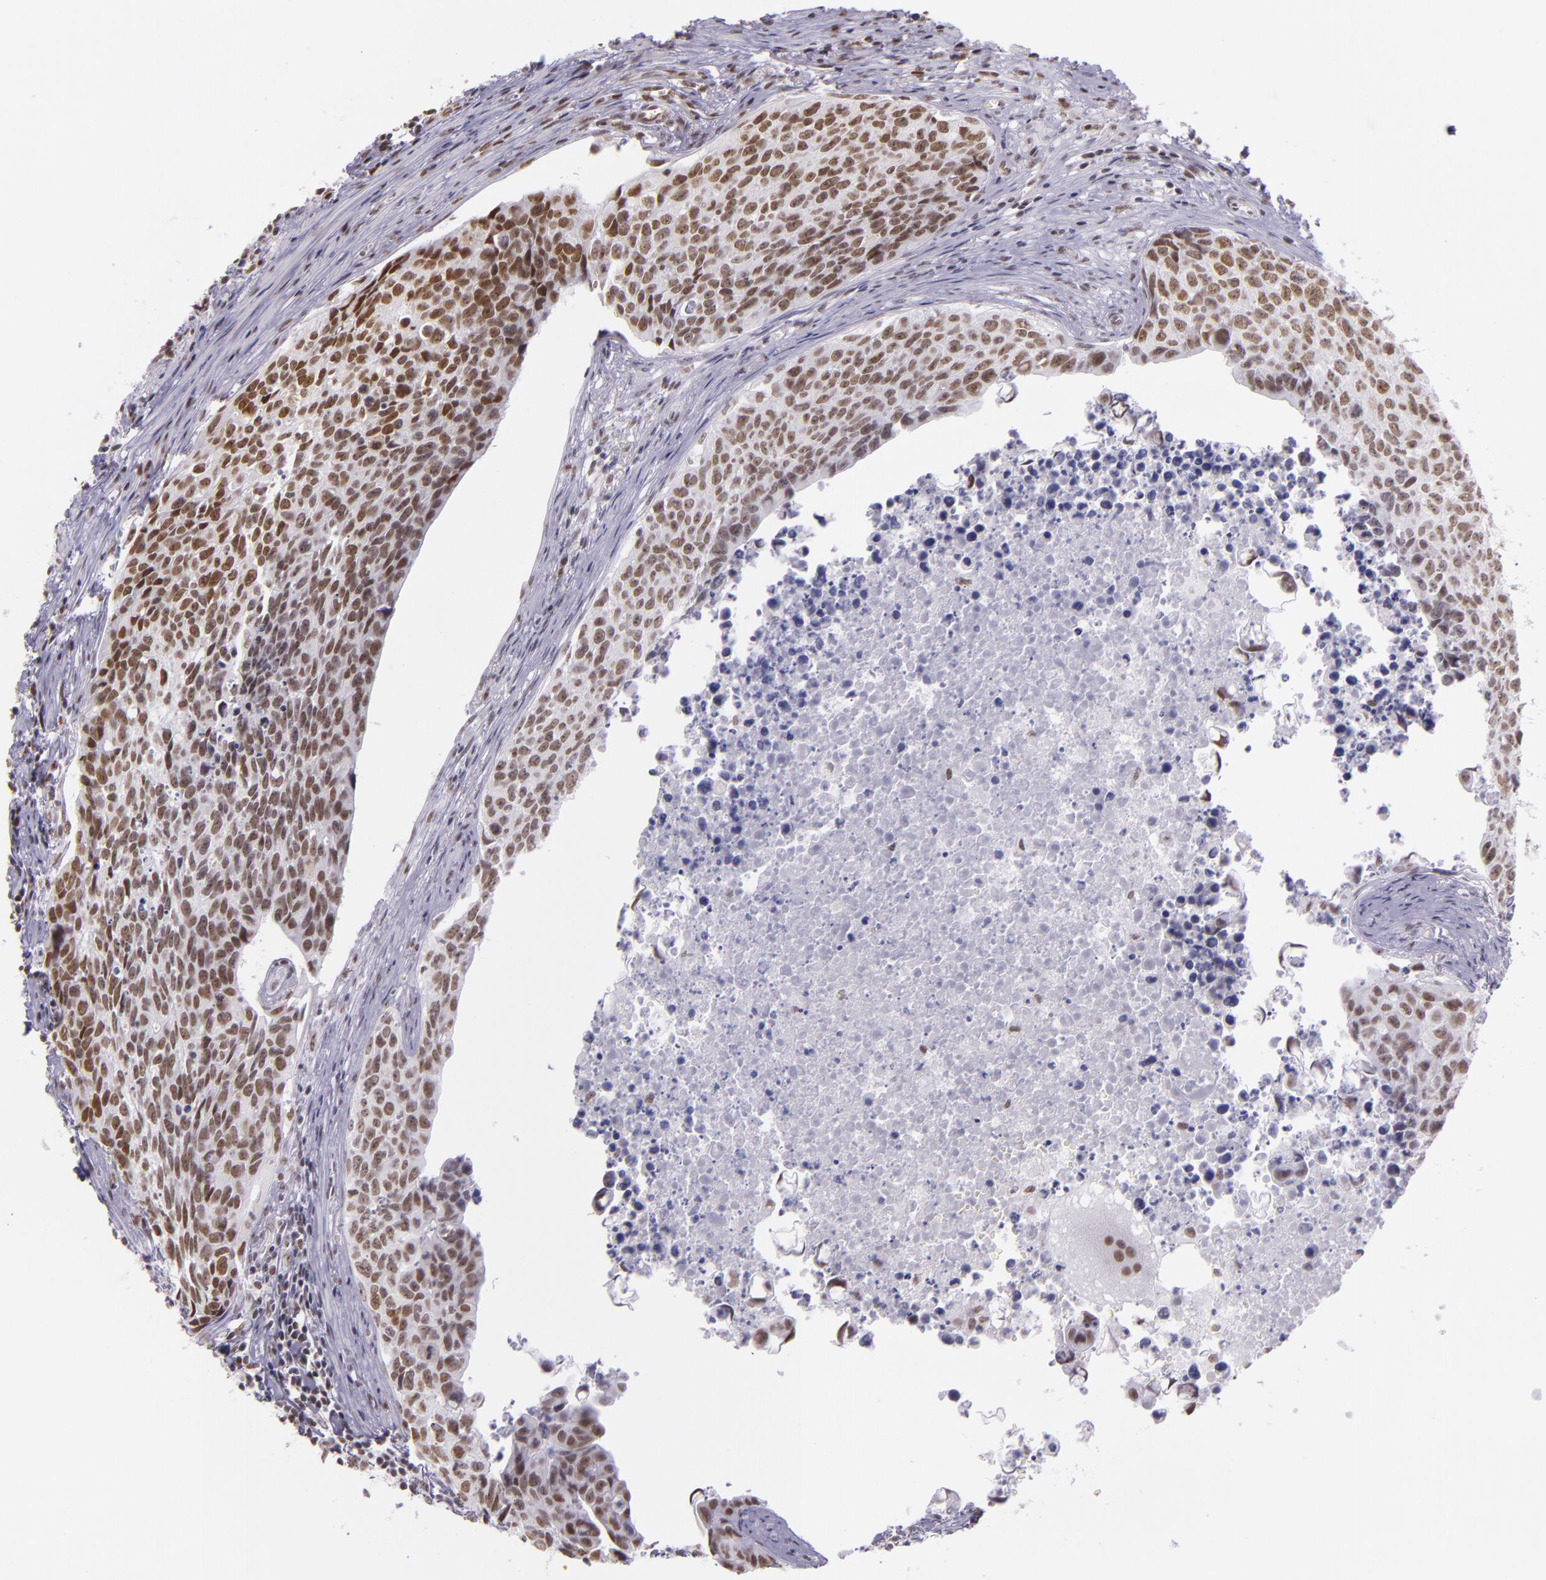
{"staining": {"intensity": "moderate", "quantity": ">75%", "location": "nuclear"}, "tissue": "urothelial cancer", "cell_type": "Tumor cells", "image_type": "cancer", "snomed": [{"axis": "morphology", "description": "Urothelial carcinoma, High grade"}, {"axis": "topography", "description": "Urinary bladder"}], "caption": "Protein expression analysis of human high-grade urothelial carcinoma reveals moderate nuclear staining in approximately >75% of tumor cells.", "gene": "USF1", "patient": {"sex": "male", "age": 81}}